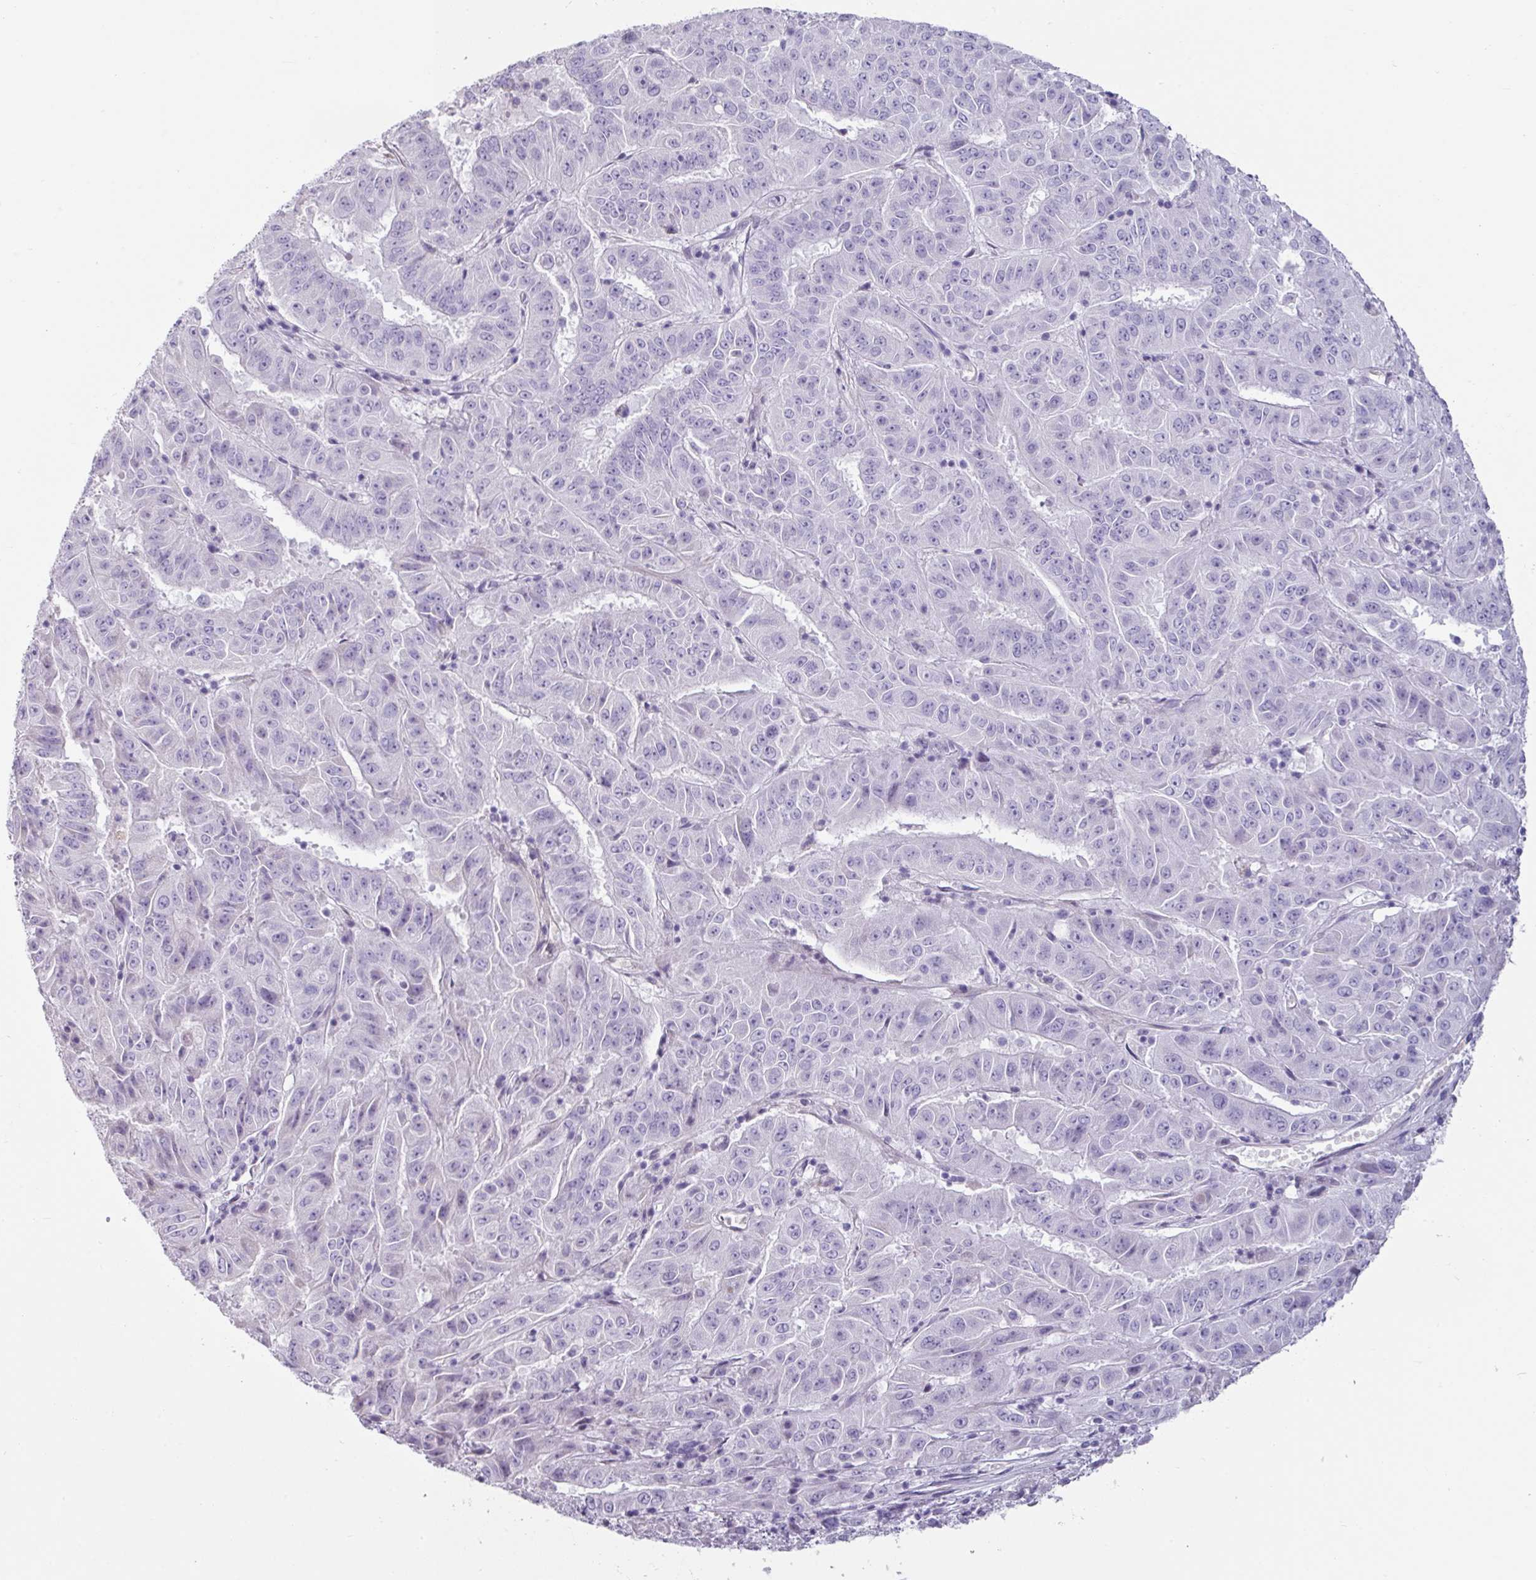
{"staining": {"intensity": "negative", "quantity": "none", "location": "none"}, "tissue": "pancreatic cancer", "cell_type": "Tumor cells", "image_type": "cancer", "snomed": [{"axis": "morphology", "description": "Adenocarcinoma, NOS"}, {"axis": "topography", "description": "Pancreas"}], "caption": "This is an IHC histopathology image of human pancreatic cancer (adenocarcinoma). There is no positivity in tumor cells.", "gene": "CLCA1", "patient": {"sex": "male", "age": 63}}